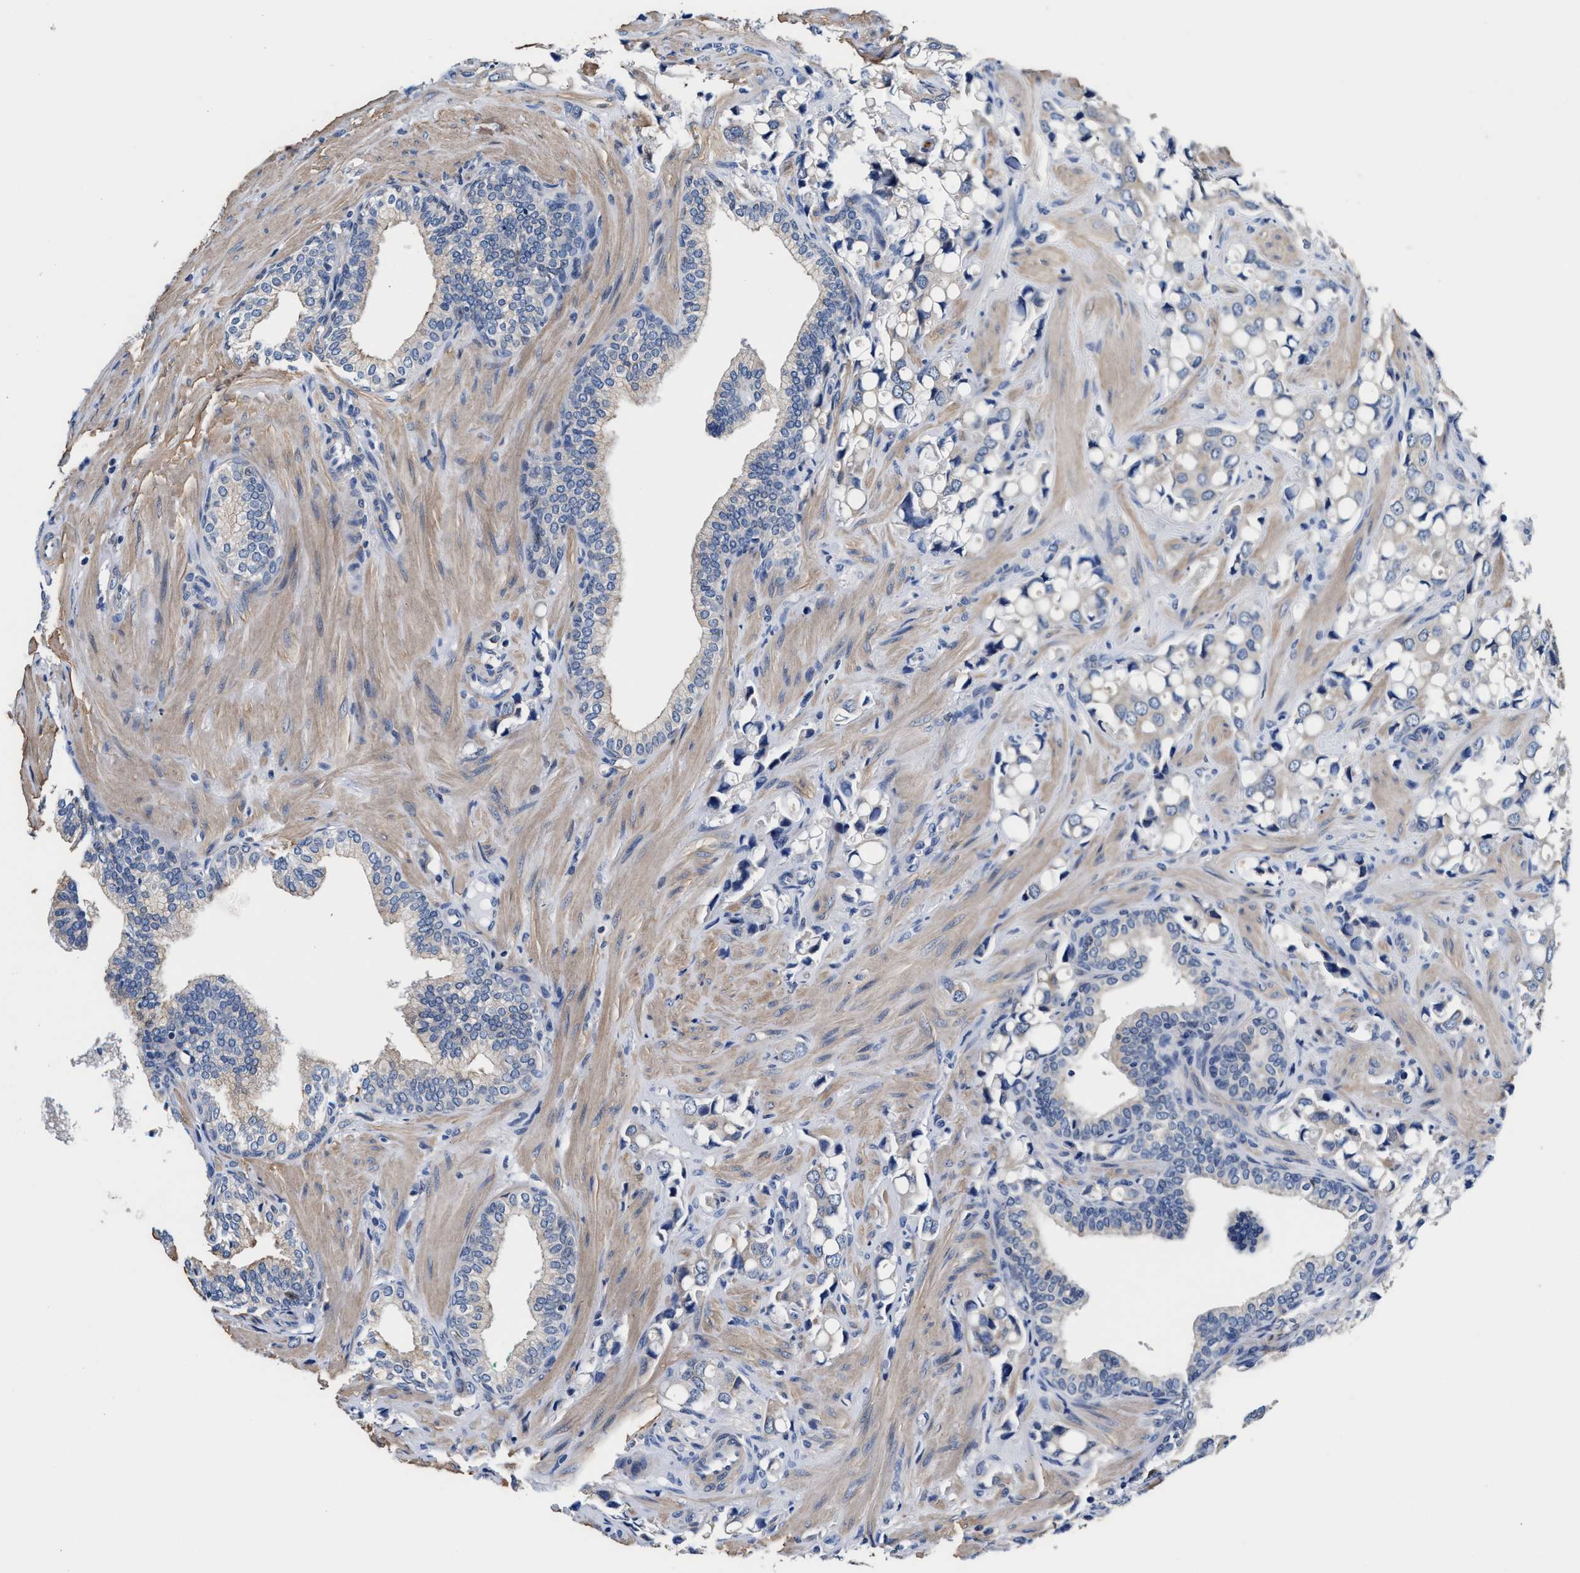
{"staining": {"intensity": "negative", "quantity": "none", "location": "none"}, "tissue": "prostate cancer", "cell_type": "Tumor cells", "image_type": "cancer", "snomed": [{"axis": "morphology", "description": "Adenocarcinoma, High grade"}, {"axis": "topography", "description": "Prostate"}], "caption": "An IHC histopathology image of high-grade adenocarcinoma (prostate) is shown. There is no staining in tumor cells of high-grade adenocarcinoma (prostate).", "gene": "MYH3", "patient": {"sex": "male", "age": 52}}